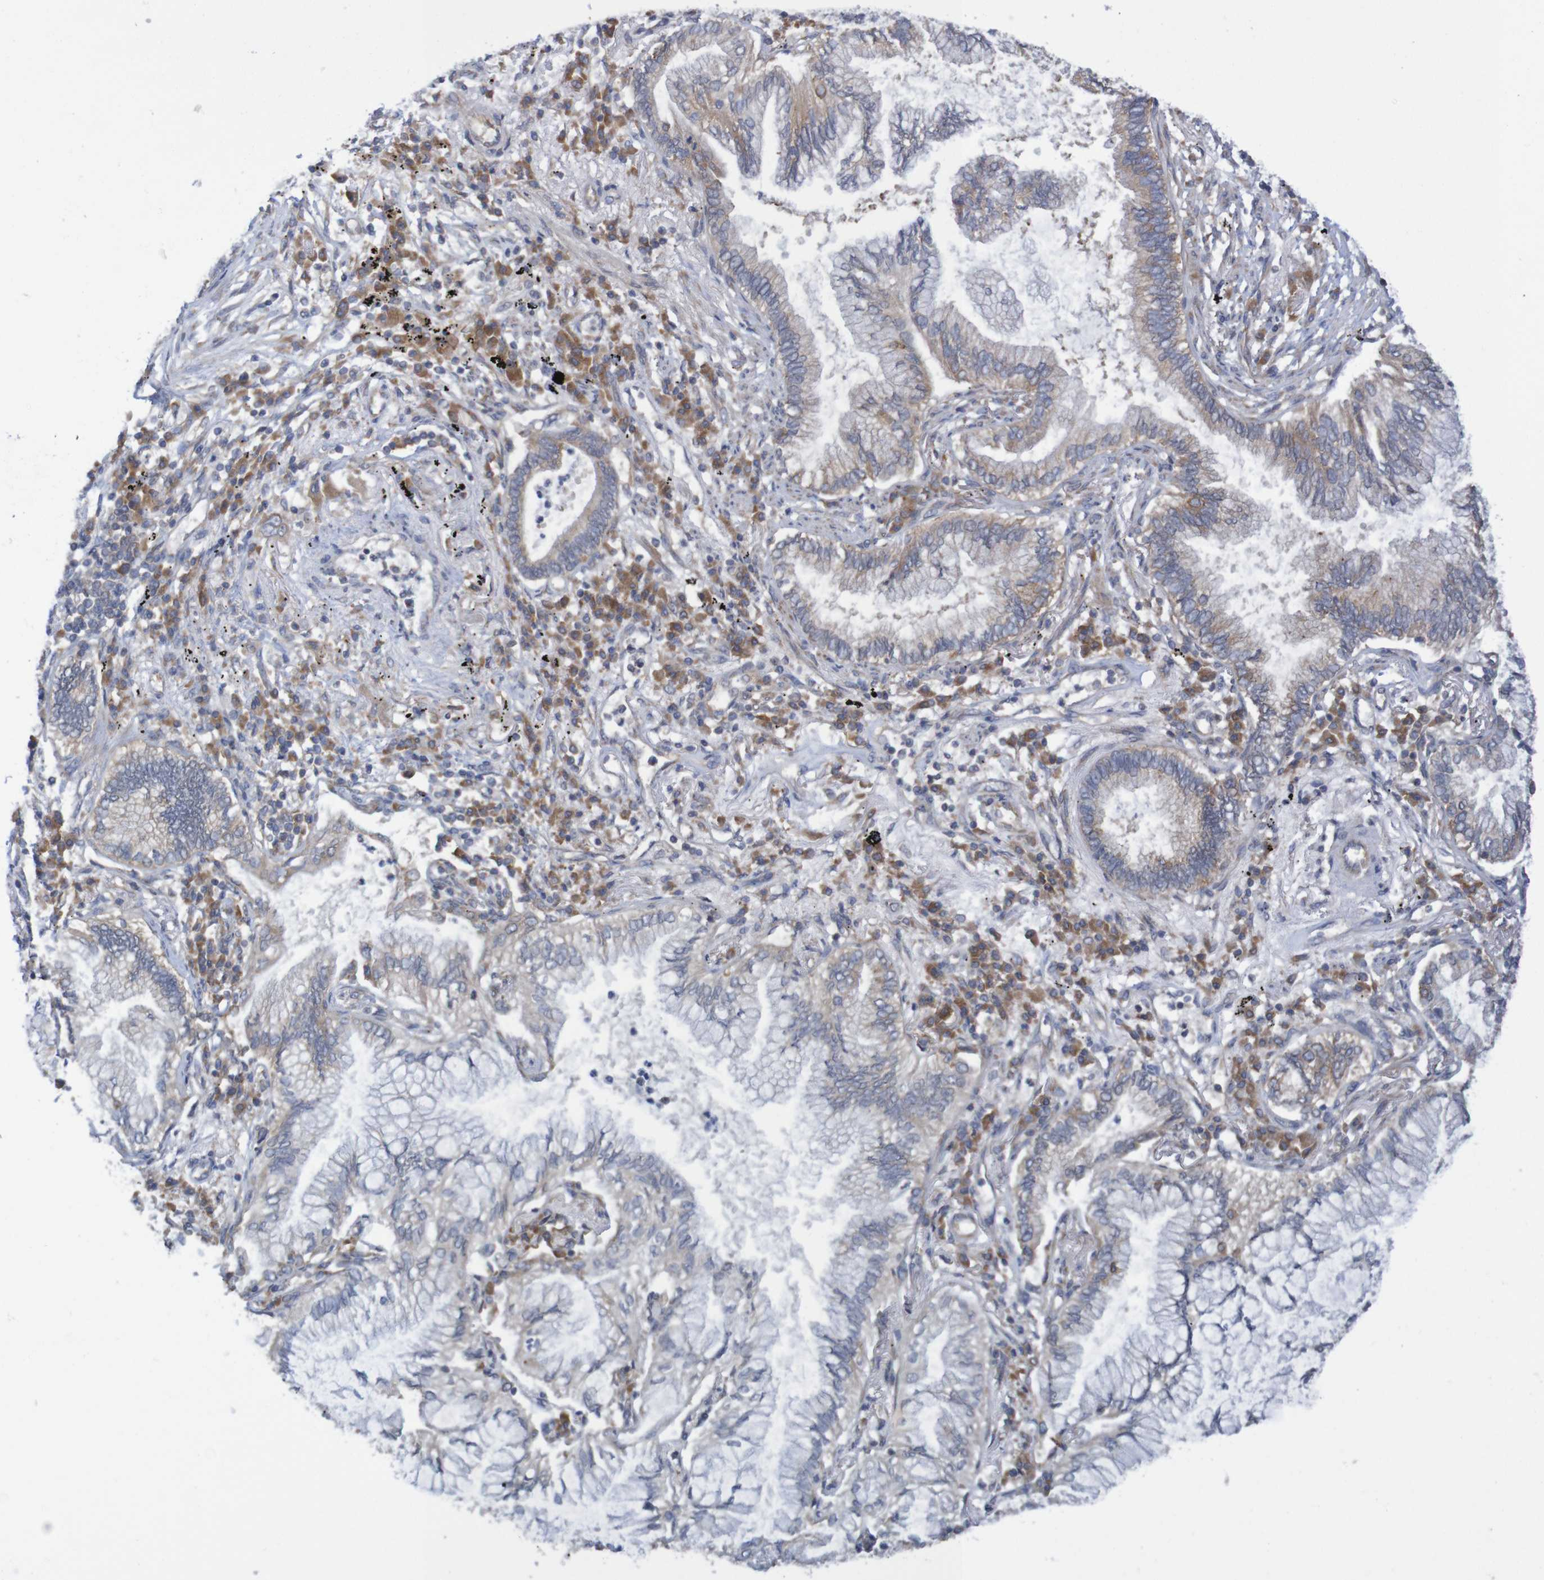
{"staining": {"intensity": "moderate", "quantity": "<25%", "location": "cytoplasmic/membranous"}, "tissue": "lung cancer", "cell_type": "Tumor cells", "image_type": "cancer", "snomed": [{"axis": "morphology", "description": "Normal tissue, NOS"}, {"axis": "morphology", "description": "Adenocarcinoma, NOS"}, {"axis": "topography", "description": "Bronchus"}, {"axis": "topography", "description": "Lung"}], "caption": "The micrograph shows staining of lung cancer, revealing moderate cytoplasmic/membranous protein positivity (brown color) within tumor cells.", "gene": "LRRC47", "patient": {"sex": "female", "age": 70}}